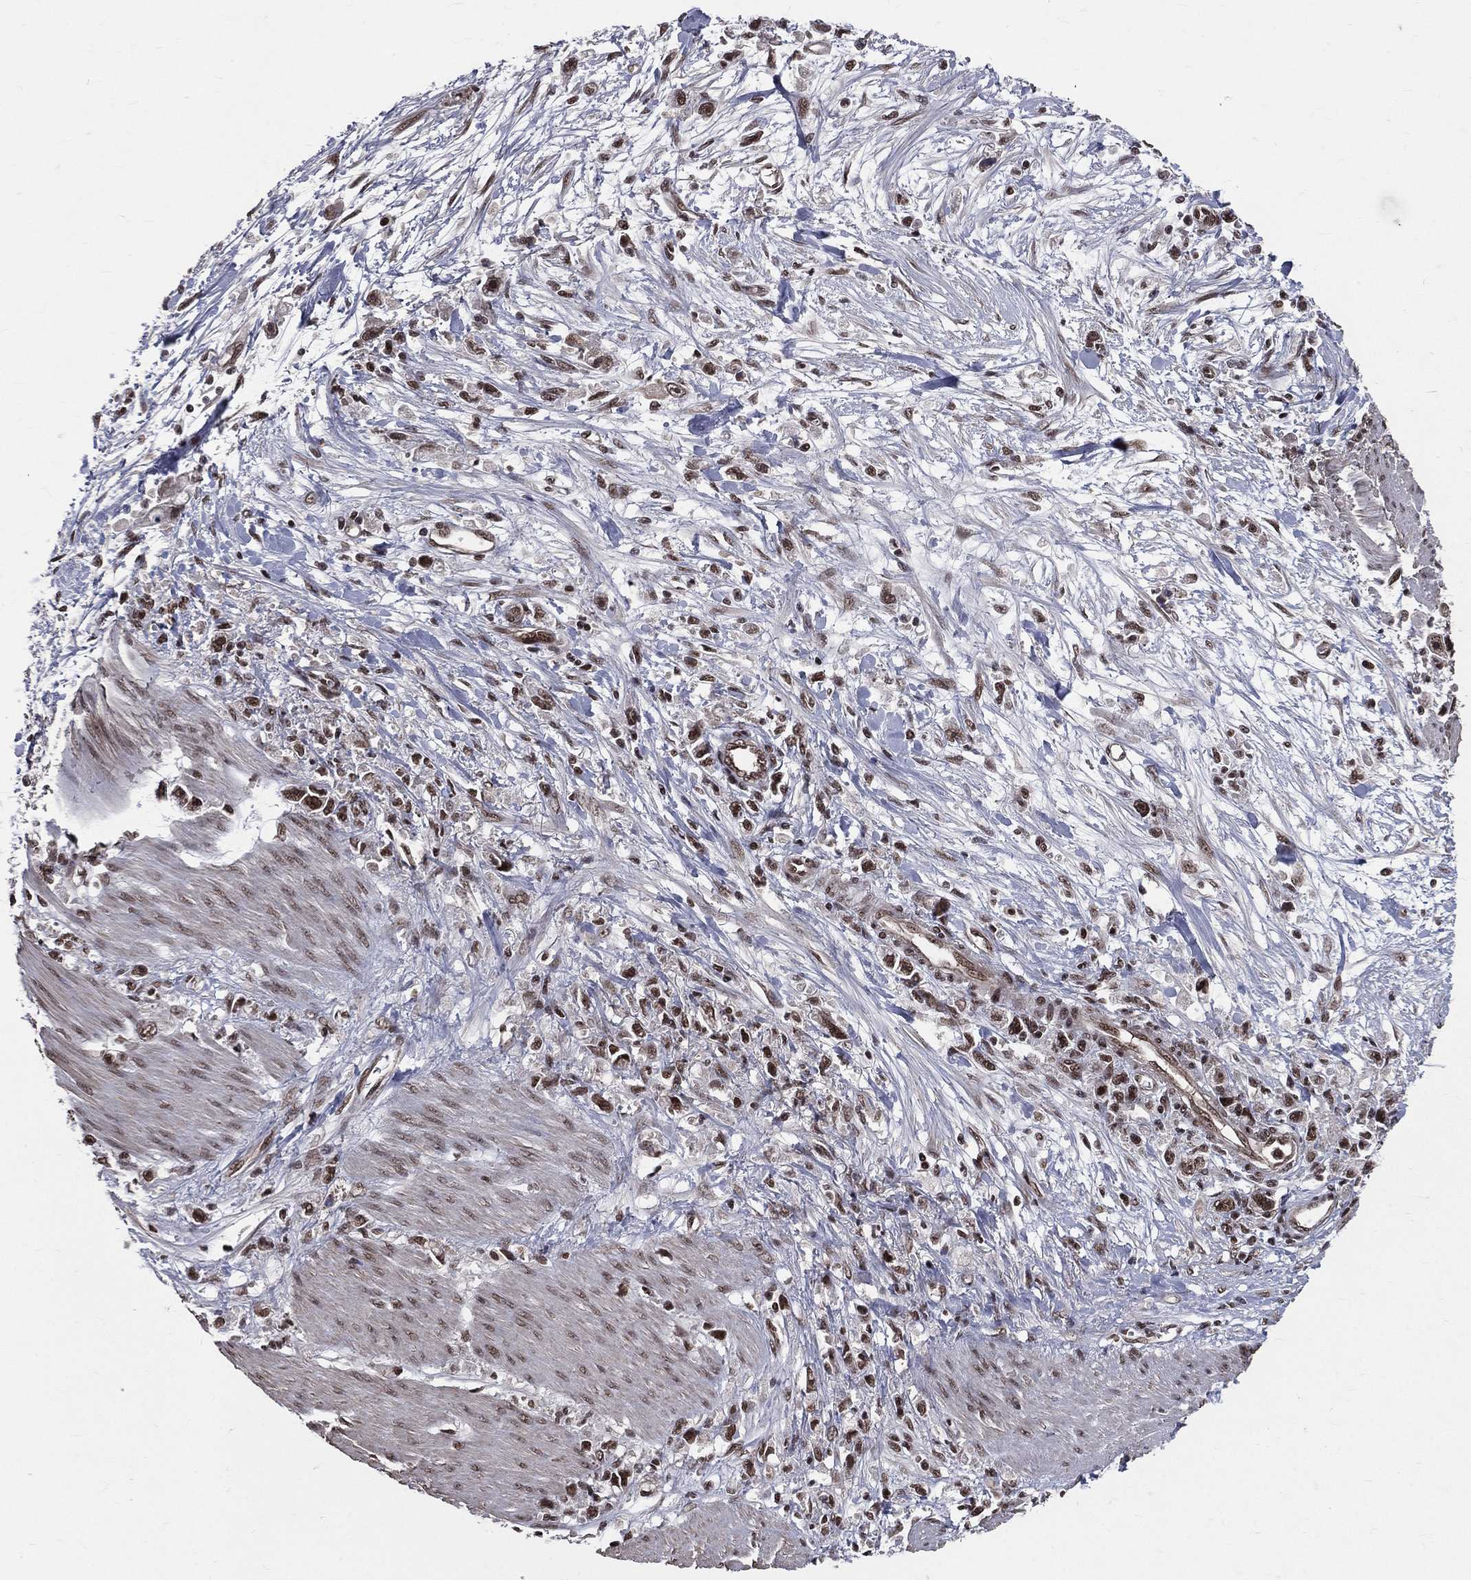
{"staining": {"intensity": "strong", "quantity": ">75%", "location": "nuclear"}, "tissue": "stomach cancer", "cell_type": "Tumor cells", "image_type": "cancer", "snomed": [{"axis": "morphology", "description": "Adenocarcinoma, NOS"}, {"axis": "topography", "description": "Stomach"}], "caption": "Immunohistochemical staining of human adenocarcinoma (stomach) demonstrates high levels of strong nuclear expression in approximately >75% of tumor cells.", "gene": "SMC3", "patient": {"sex": "female", "age": 59}}